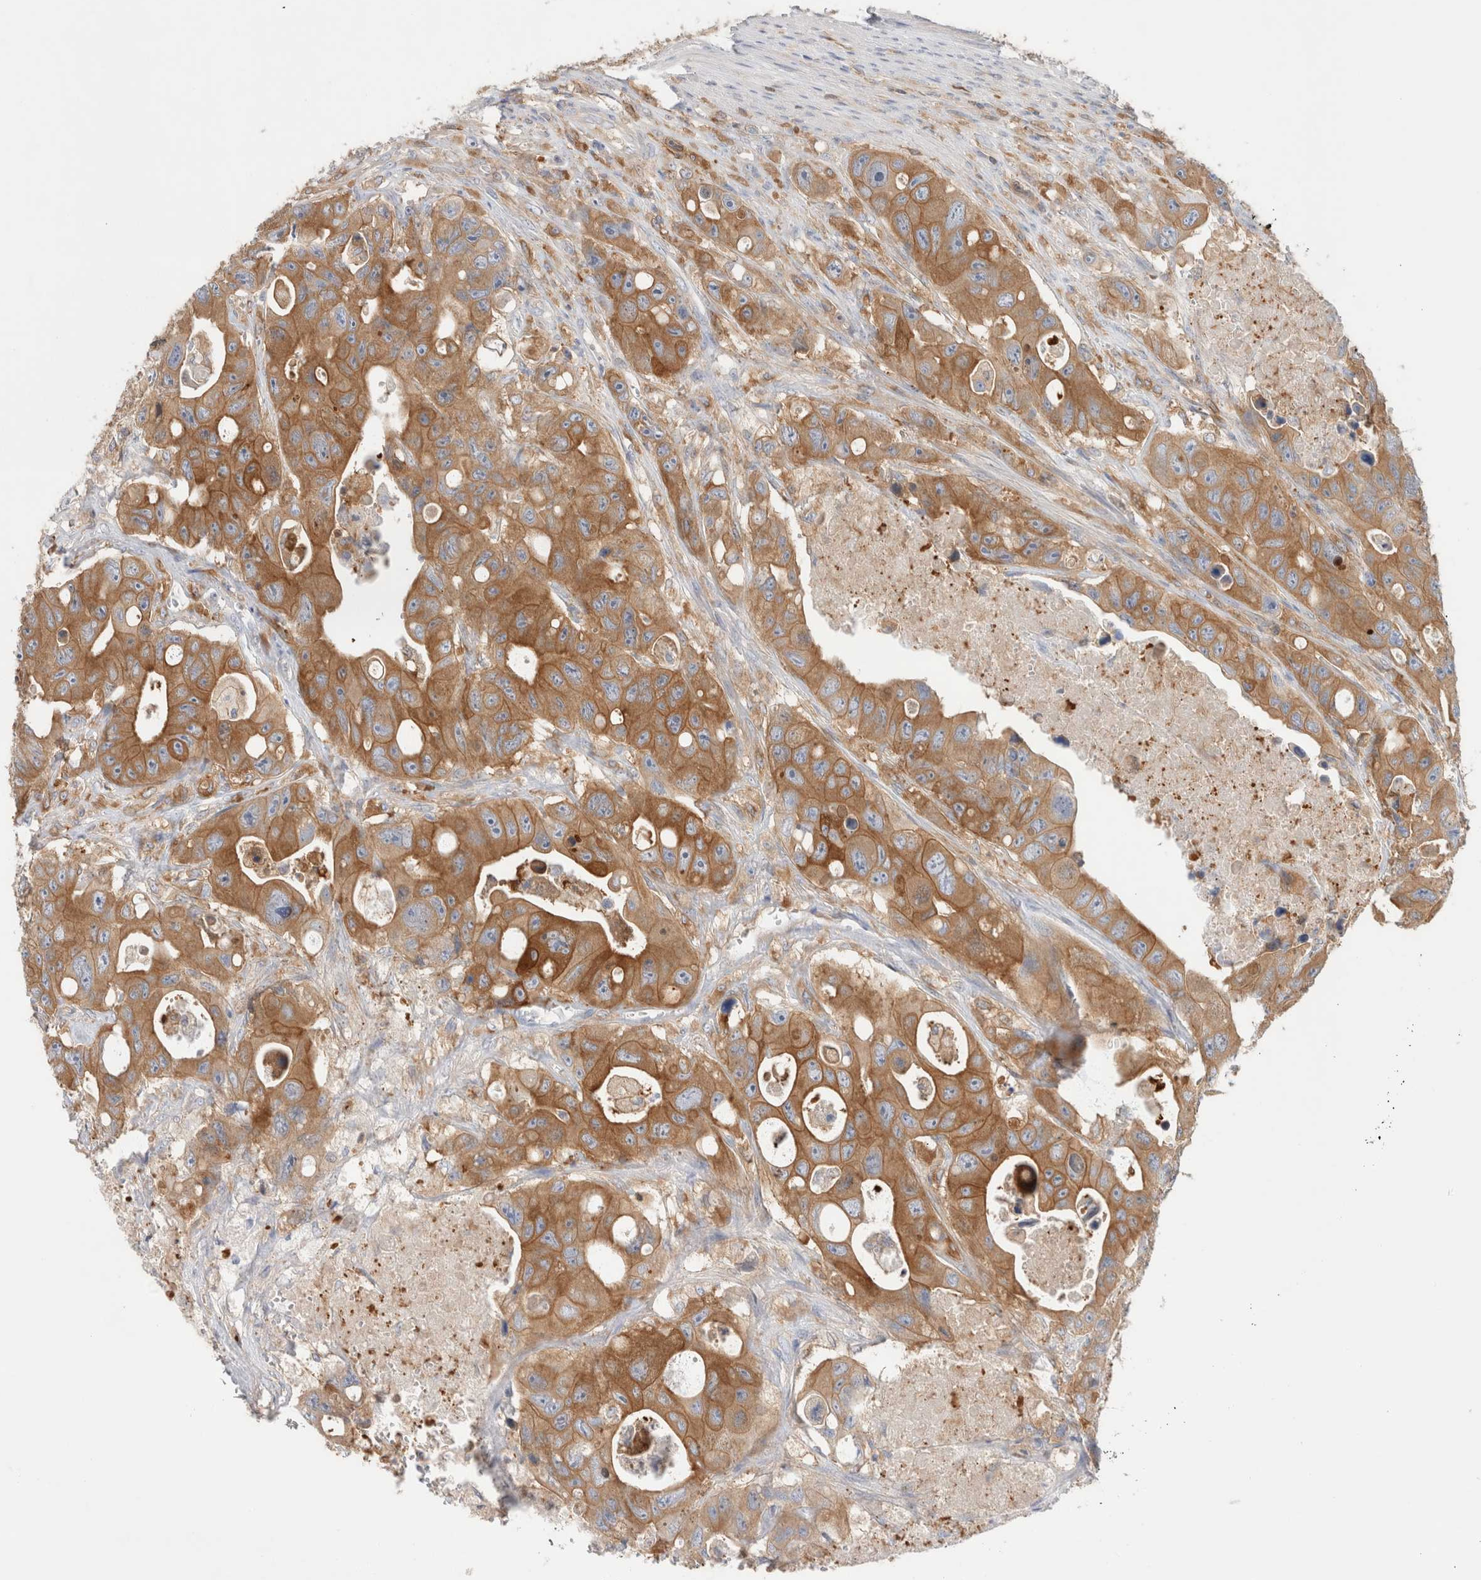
{"staining": {"intensity": "moderate", "quantity": ">75%", "location": "cytoplasmic/membranous"}, "tissue": "colorectal cancer", "cell_type": "Tumor cells", "image_type": "cancer", "snomed": [{"axis": "morphology", "description": "Adenocarcinoma, NOS"}, {"axis": "topography", "description": "Colon"}], "caption": "Human colorectal cancer stained with a protein marker shows moderate staining in tumor cells.", "gene": "KLHL14", "patient": {"sex": "female", "age": 46}}